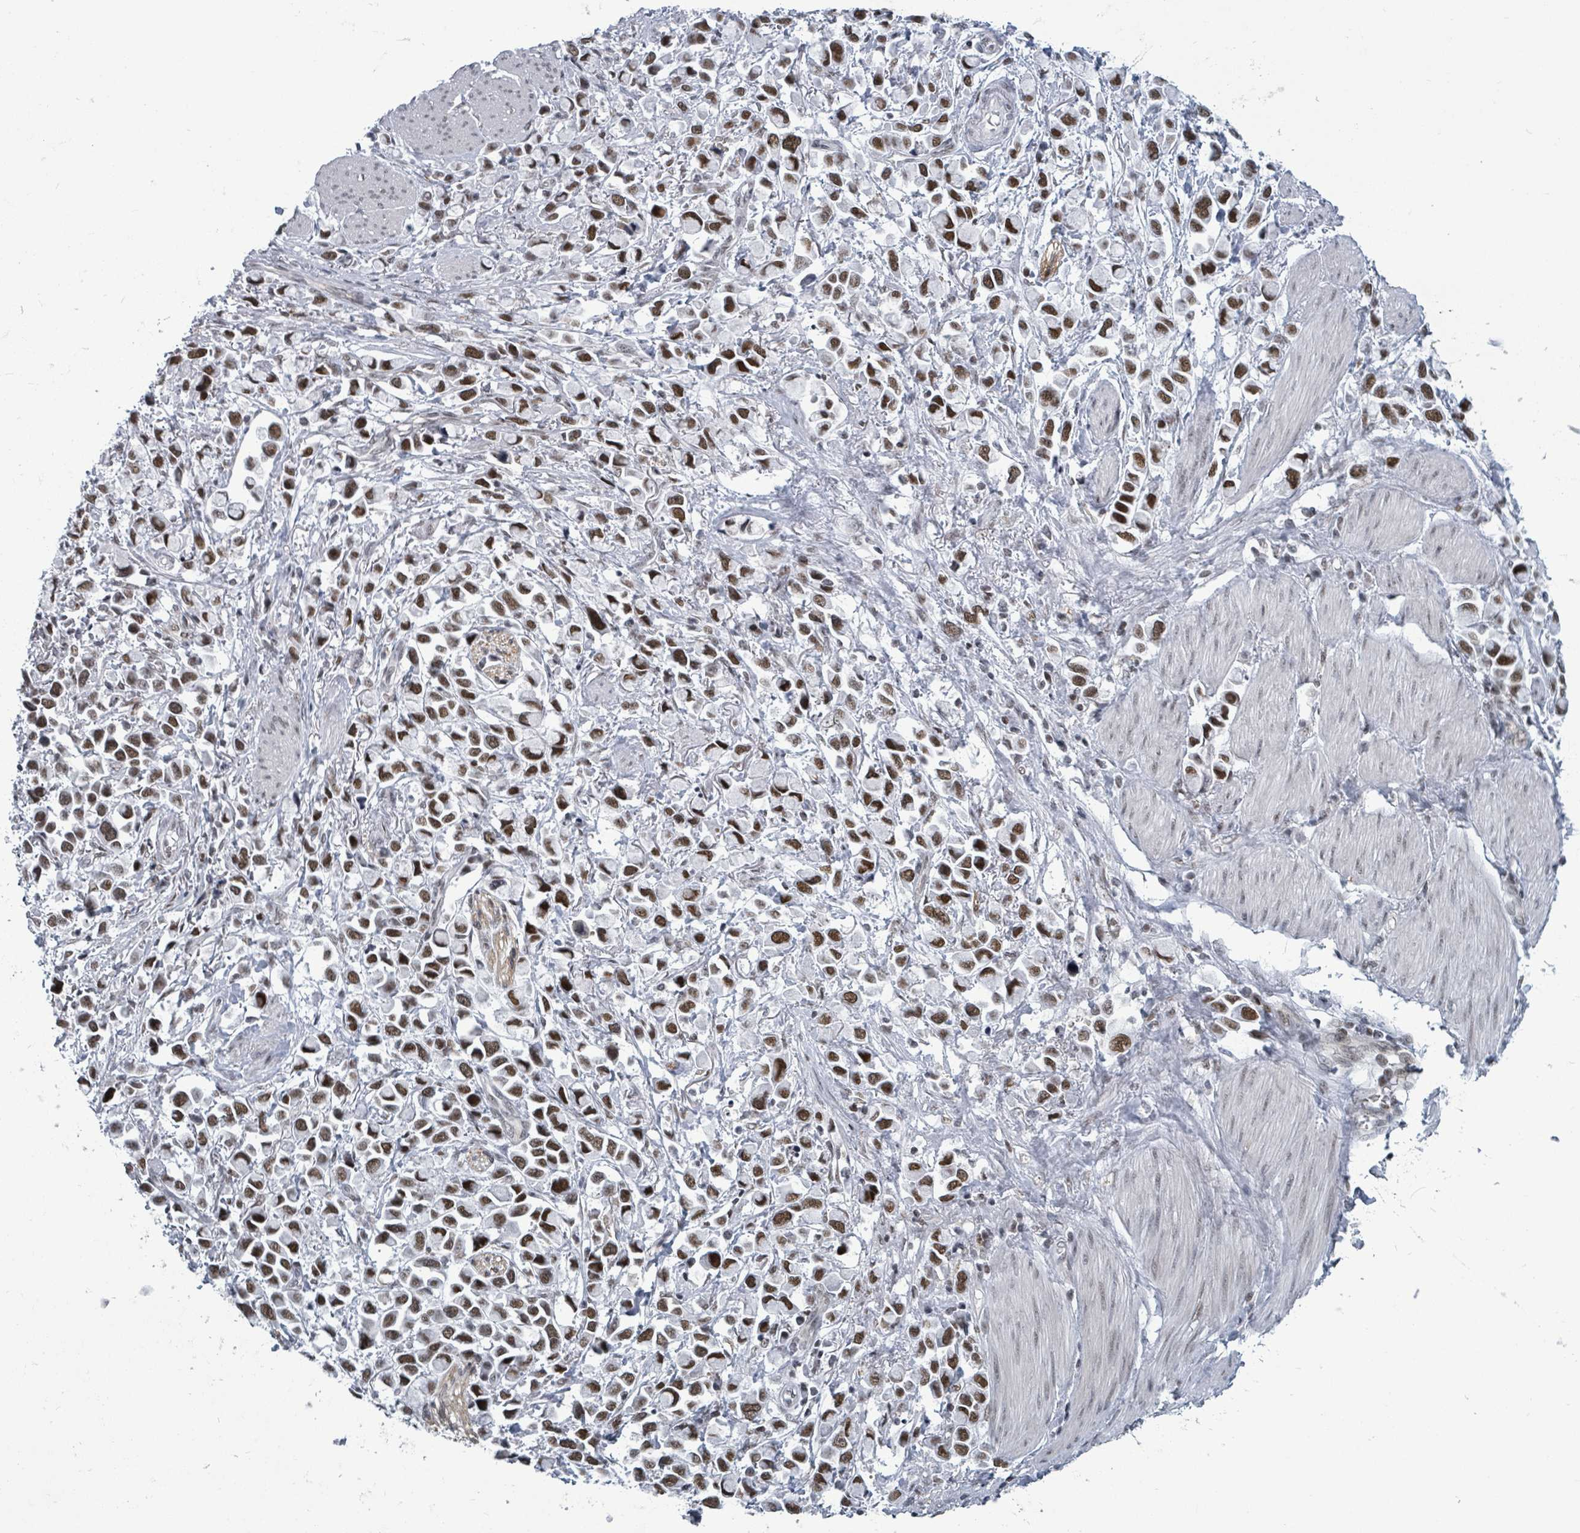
{"staining": {"intensity": "moderate", "quantity": ">75%", "location": "nuclear"}, "tissue": "stomach cancer", "cell_type": "Tumor cells", "image_type": "cancer", "snomed": [{"axis": "morphology", "description": "Adenocarcinoma, NOS"}, {"axis": "topography", "description": "Stomach"}], "caption": "Stomach cancer stained for a protein (brown) displays moderate nuclear positive positivity in about >75% of tumor cells.", "gene": "ERCC5", "patient": {"sex": "female", "age": 81}}